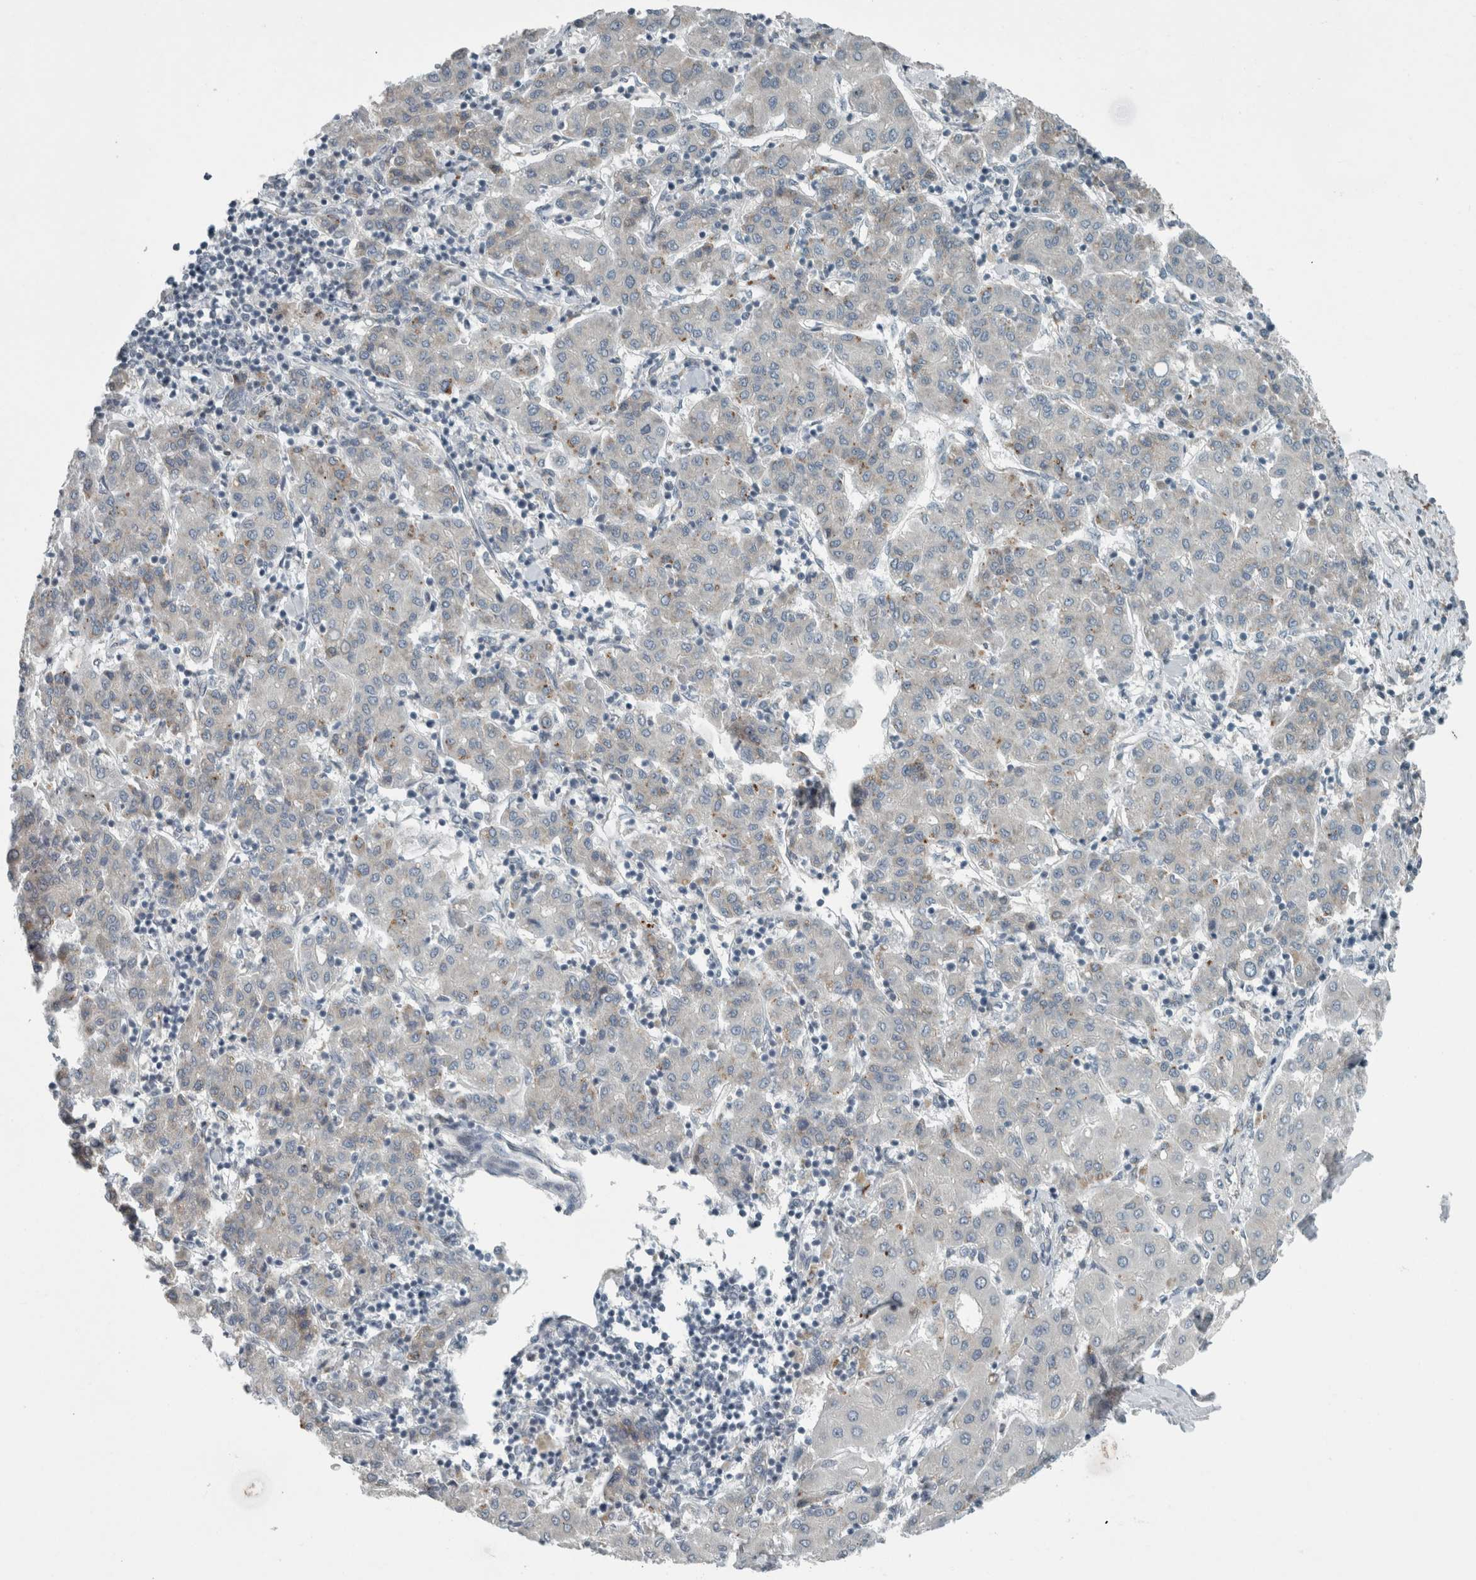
{"staining": {"intensity": "negative", "quantity": "none", "location": "none"}, "tissue": "liver cancer", "cell_type": "Tumor cells", "image_type": "cancer", "snomed": [{"axis": "morphology", "description": "Carcinoma, Hepatocellular, NOS"}, {"axis": "topography", "description": "Liver"}], "caption": "DAB immunohistochemical staining of human liver cancer demonstrates no significant expression in tumor cells.", "gene": "KIF1C", "patient": {"sex": "male", "age": 65}}